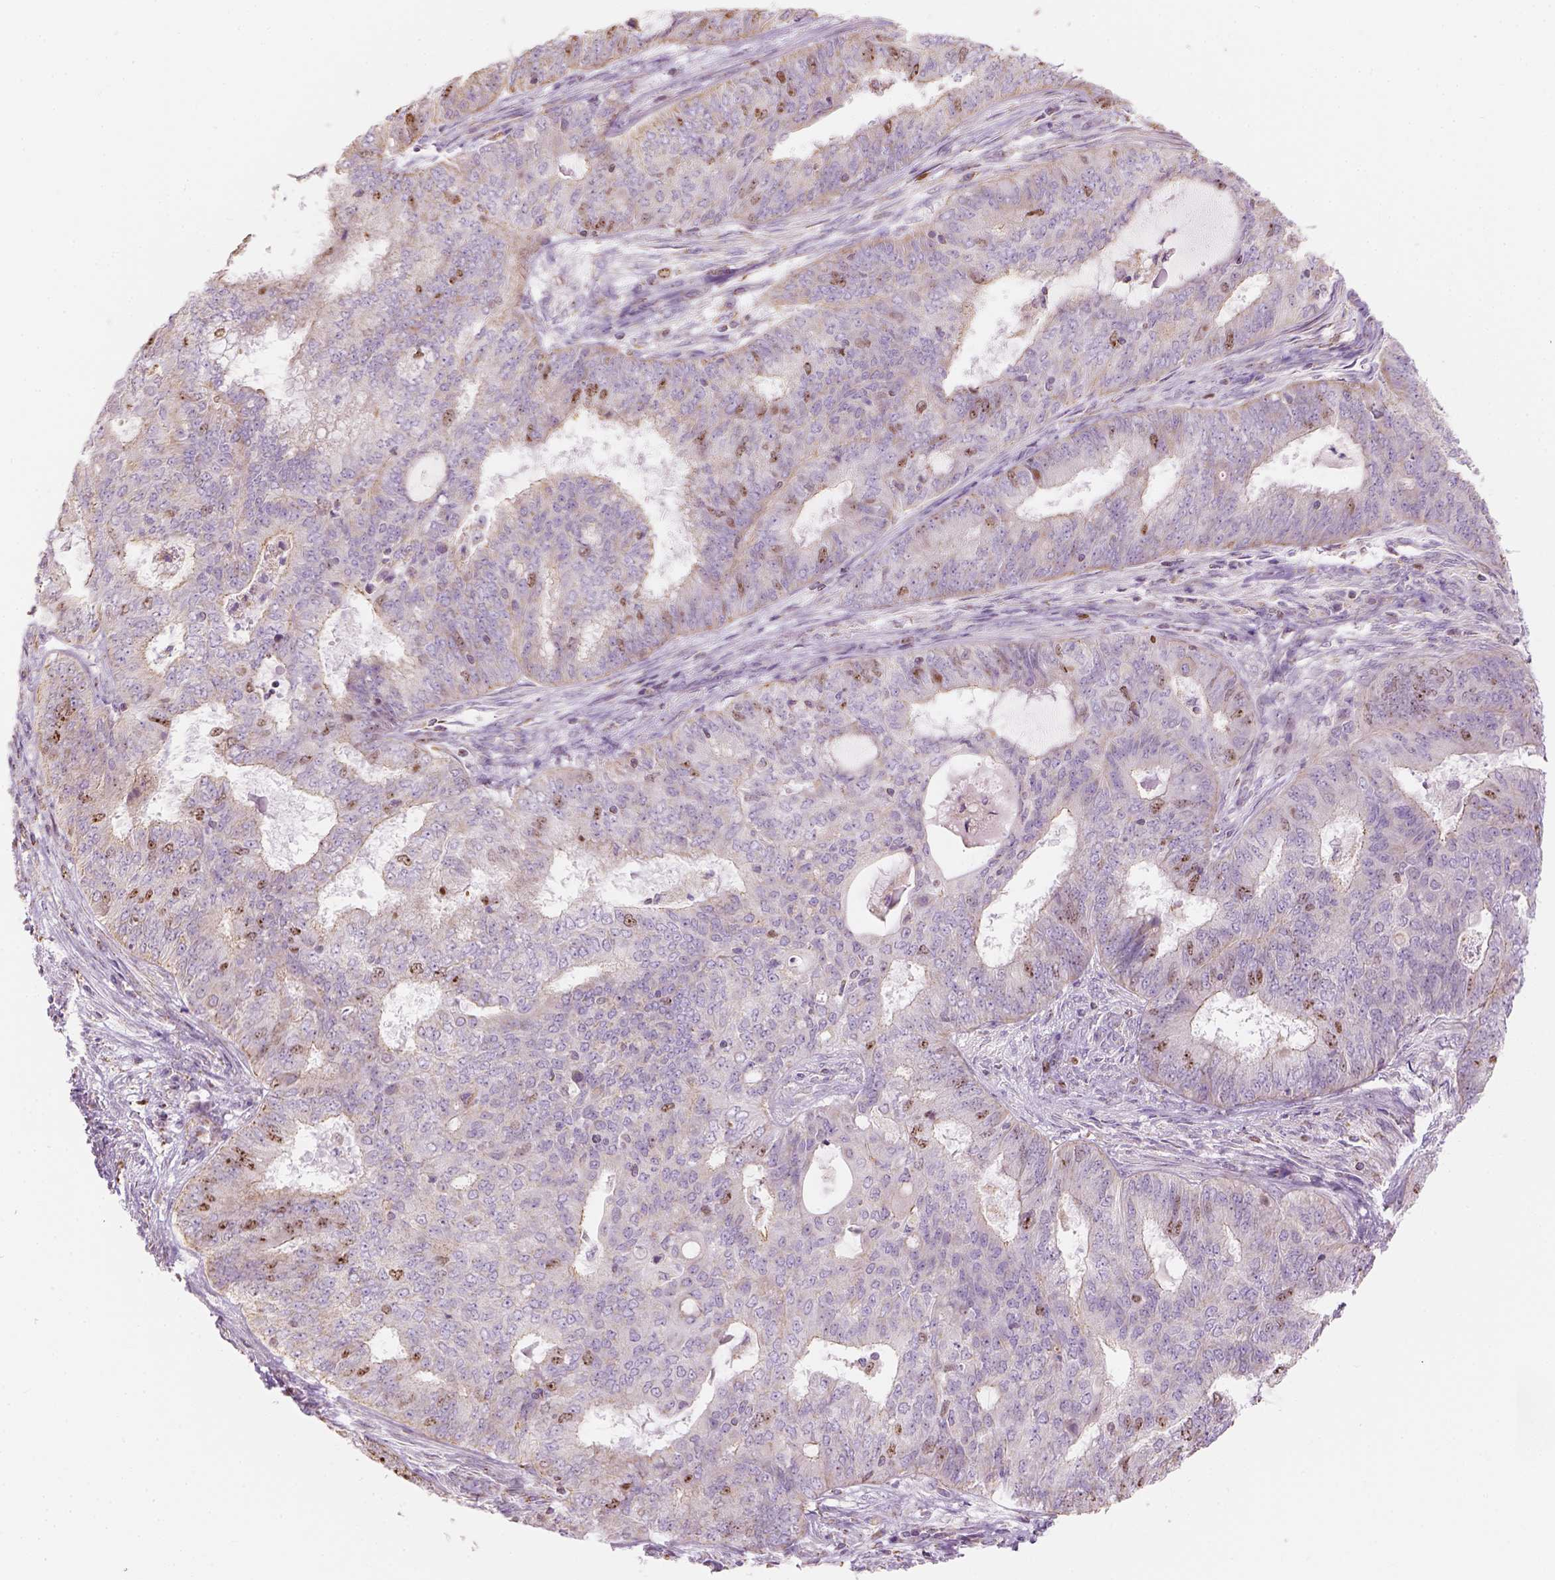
{"staining": {"intensity": "moderate", "quantity": "<25%", "location": "cytoplasmic/membranous"}, "tissue": "endometrial cancer", "cell_type": "Tumor cells", "image_type": "cancer", "snomed": [{"axis": "morphology", "description": "Adenocarcinoma, NOS"}, {"axis": "topography", "description": "Endometrium"}], "caption": "There is low levels of moderate cytoplasmic/membranous staining in tumor cells of endometrial cancer (adenocarcinoma), as demonstrated by immunohistochemical staining (brown color).", "gene": "LCA5", "patient": {"sex": "female", "age": 62}}